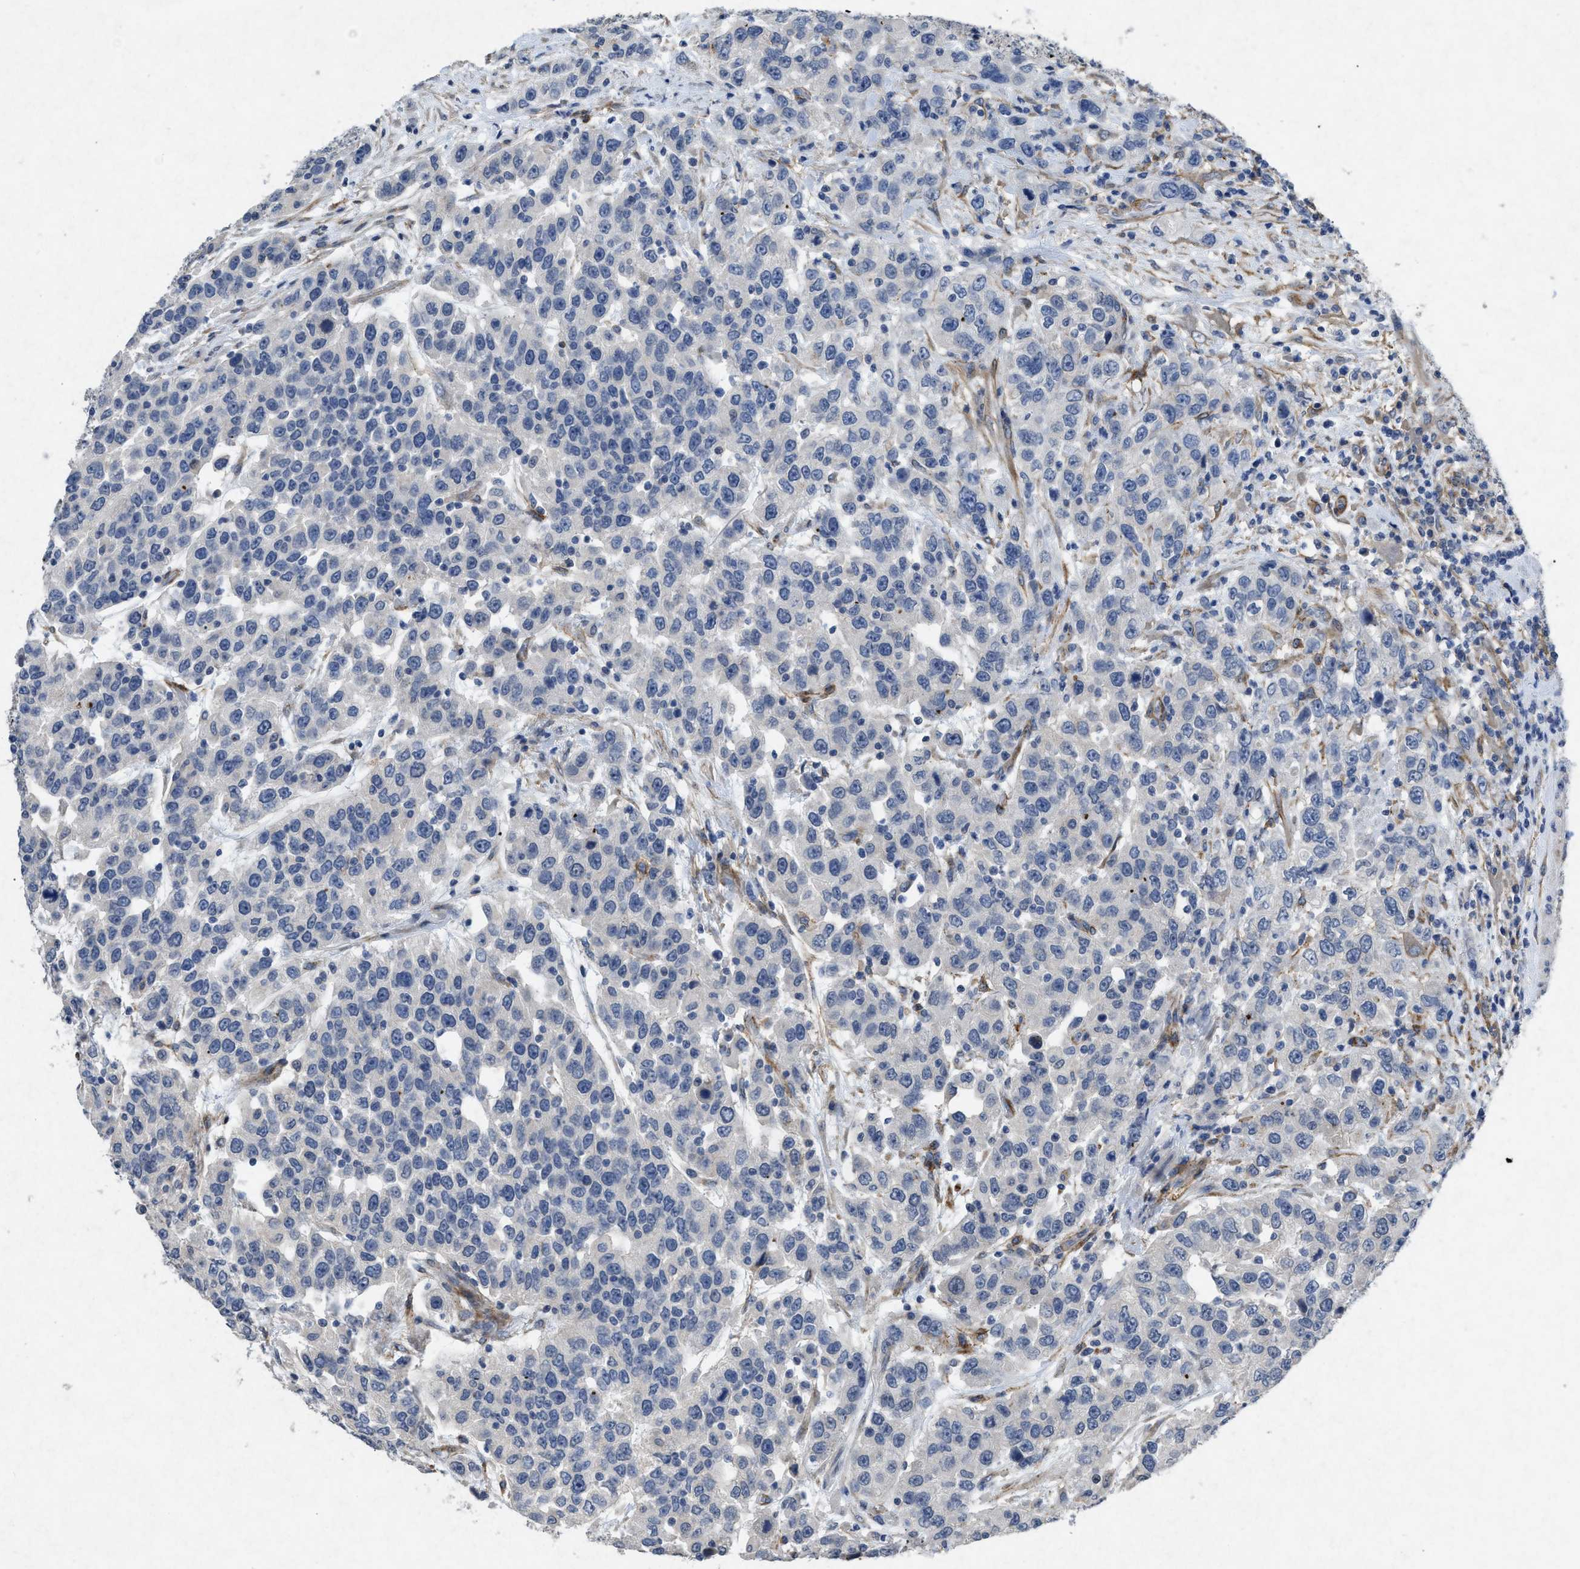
{"staining": {"intensity": "negative", "quantity": "none", "location": "none"}, "tissue": "urothelial cancer", "cell_type": "Tumor cells", "image_type": "cancer", "snomed": [{"axis": "morphology", "description": "Urothelial carcinoma, High grade"}, {"axis": "topography", "description": "Urinary bladder"}], "caption": "This is an IHC histopathology image of human urothelial carcinoma (high-grade). There is no expression in tumor cells.", "gene": "PDGFRA", "patient": {"sex": "female", "age": 80}}